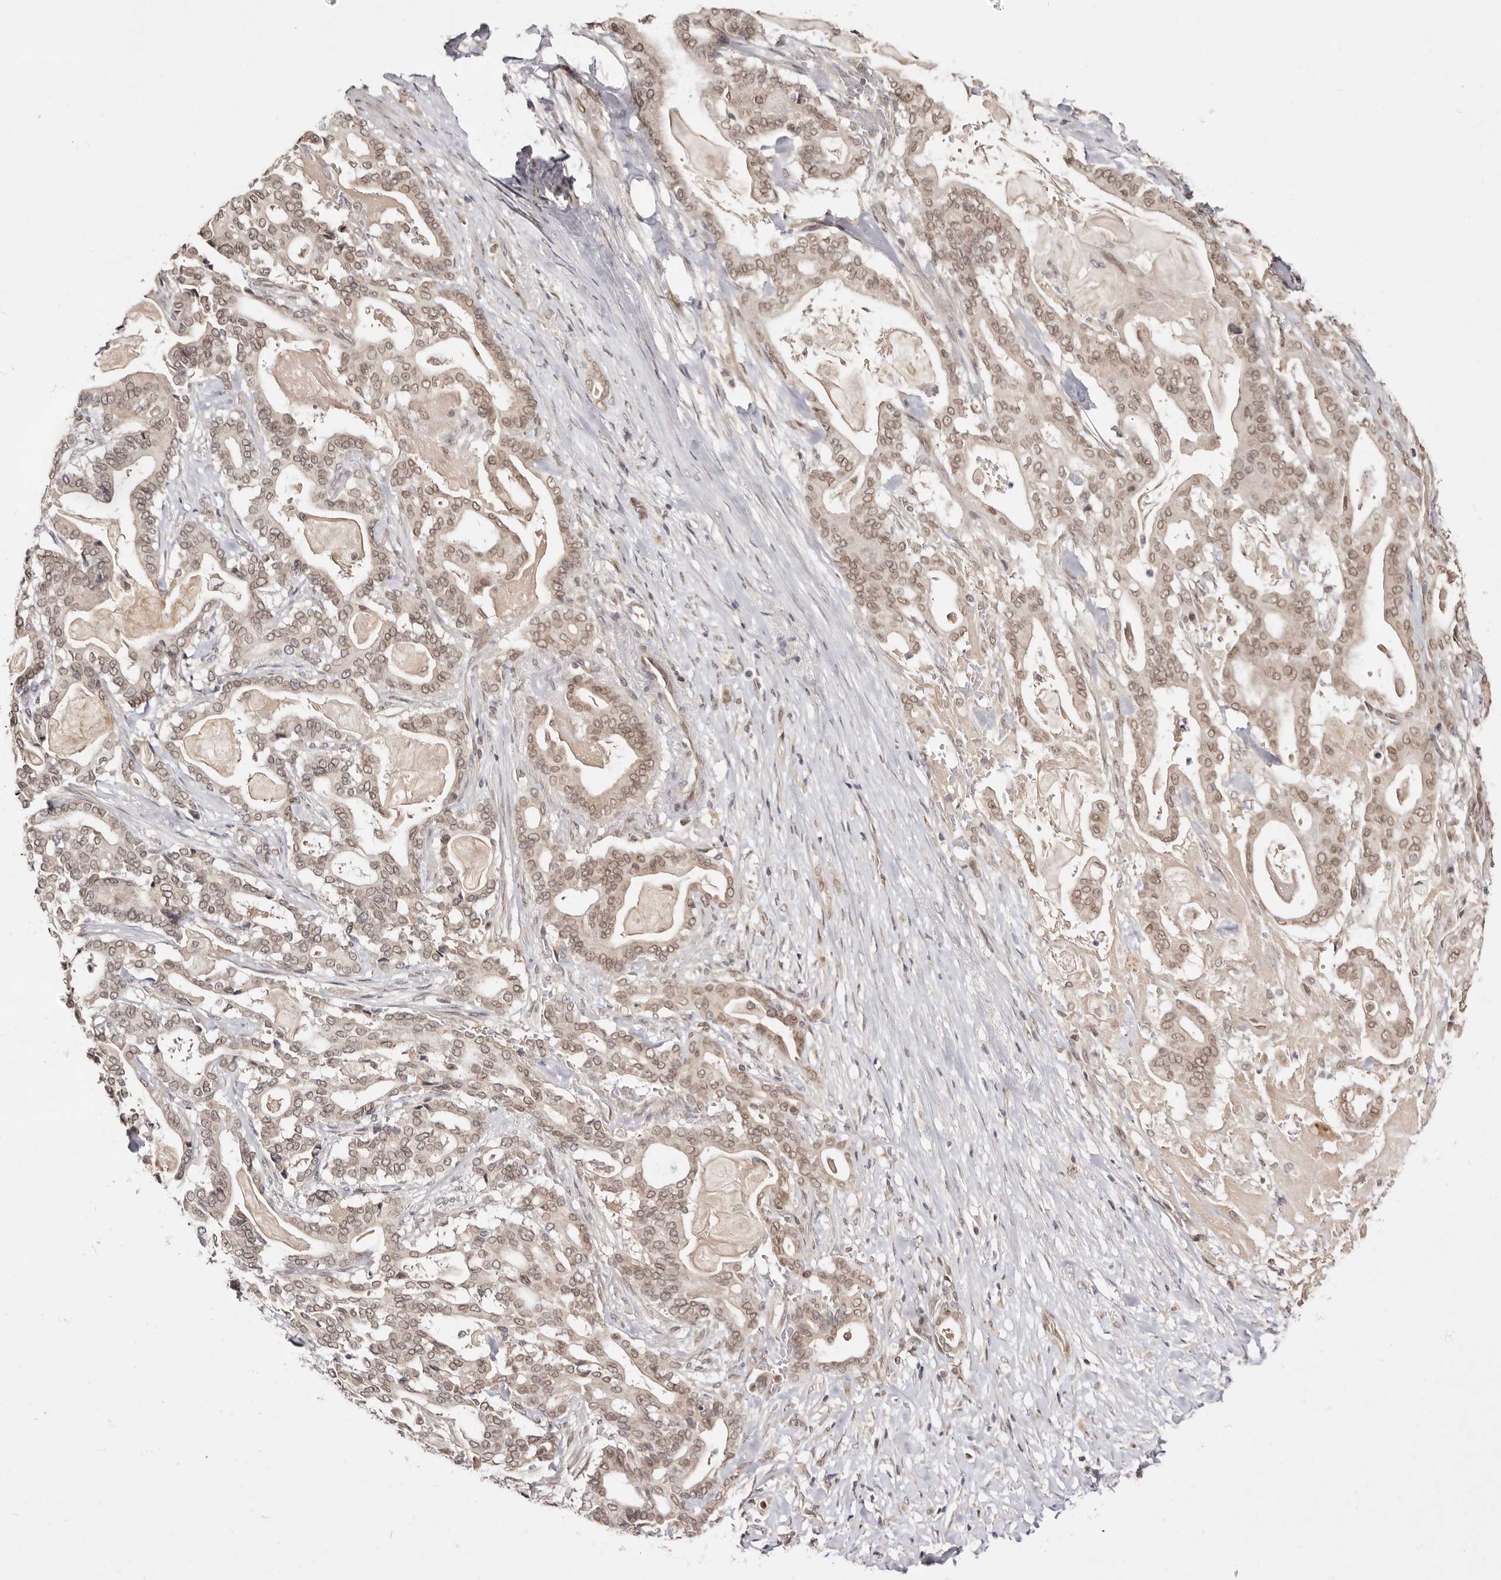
{"staining": {"intensity": "moderate", "quantity": ">75%", "location": "nuclear"}, "tissue": "pancreatic cancer", "cell_type": "Tumor cells", "image_type": "cancer", "snomed": [{"axis": "morphology", "description": "Adenocarcinoma, NOS"}, {"axis": "topography", "description": "Pancreas"}], "caption": "Immunohistochemistry (IHC) image of neoplastic tissue: human pancreatic cancer stained using immunohistochemistry shows medium levels of moderate protein expression localized specifically in the nuclear of tumor cells, appearing as a nuclear brown color.", "gene": "LCORL", "patient": {"sex": "male", "age": 63}}